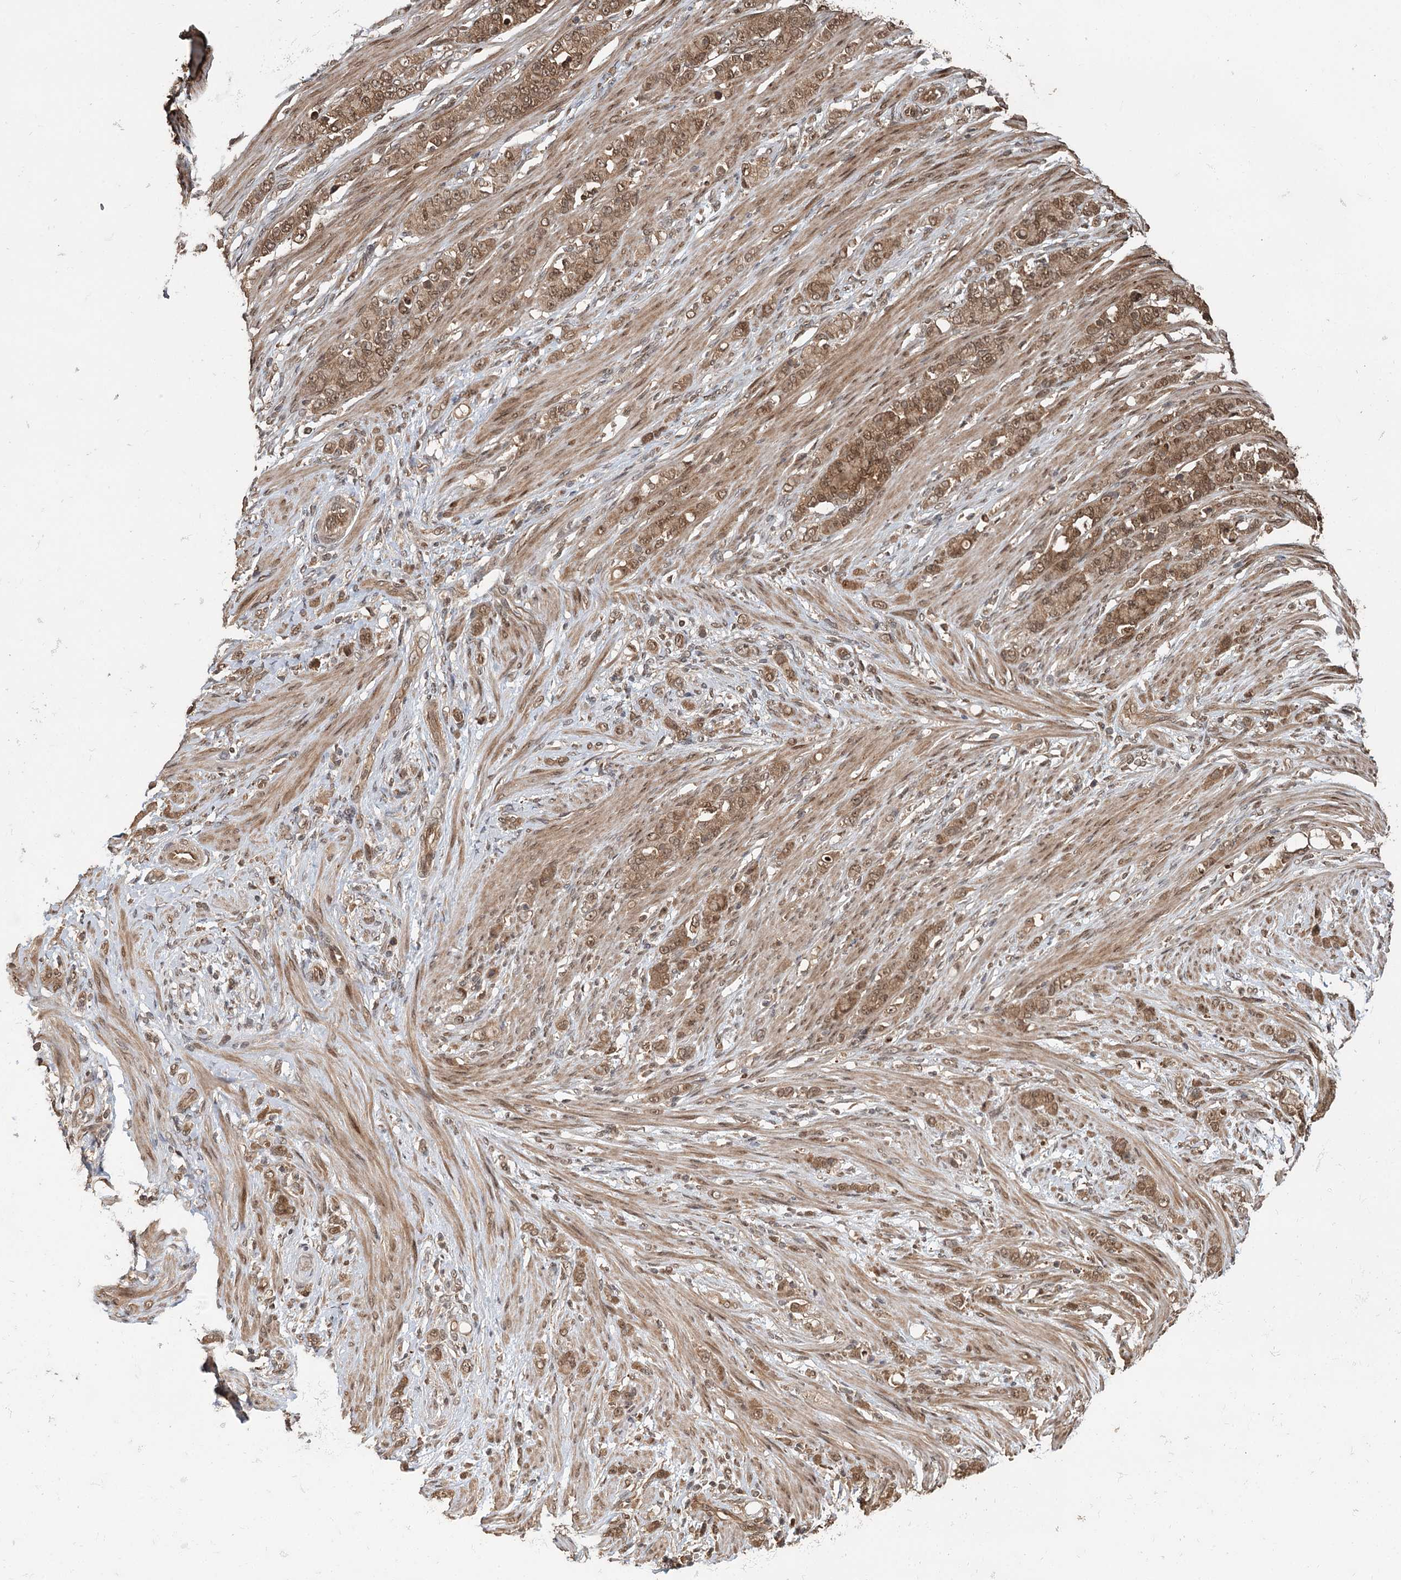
{"staining": {"intensity": "moderate", "quantity": ">75%", "location": "cytoplasmic/membranous,nuclear"}, "tissue": "stomach cancer", "cell_type": "Tumor cells", "image_type": "cancer", "snomed": [{"axis": "morphology", "description": "Adenocarcinoma, NOS"}, {"axis": "topography", "description": "Stomach"}], "caption": "Immunohistochemical staining of human stomach cancer demonstrates medium levels of moderate cytoplasmic/membranous and nuclear protein positivity in approximately >75% of tumor cells. (DAB (3,3'-diaminobenzidine) IHC with brightfield microscopy, high magnification).", "gene": "N6AMT1", "patient": {"sex": "female", "age": 79}}